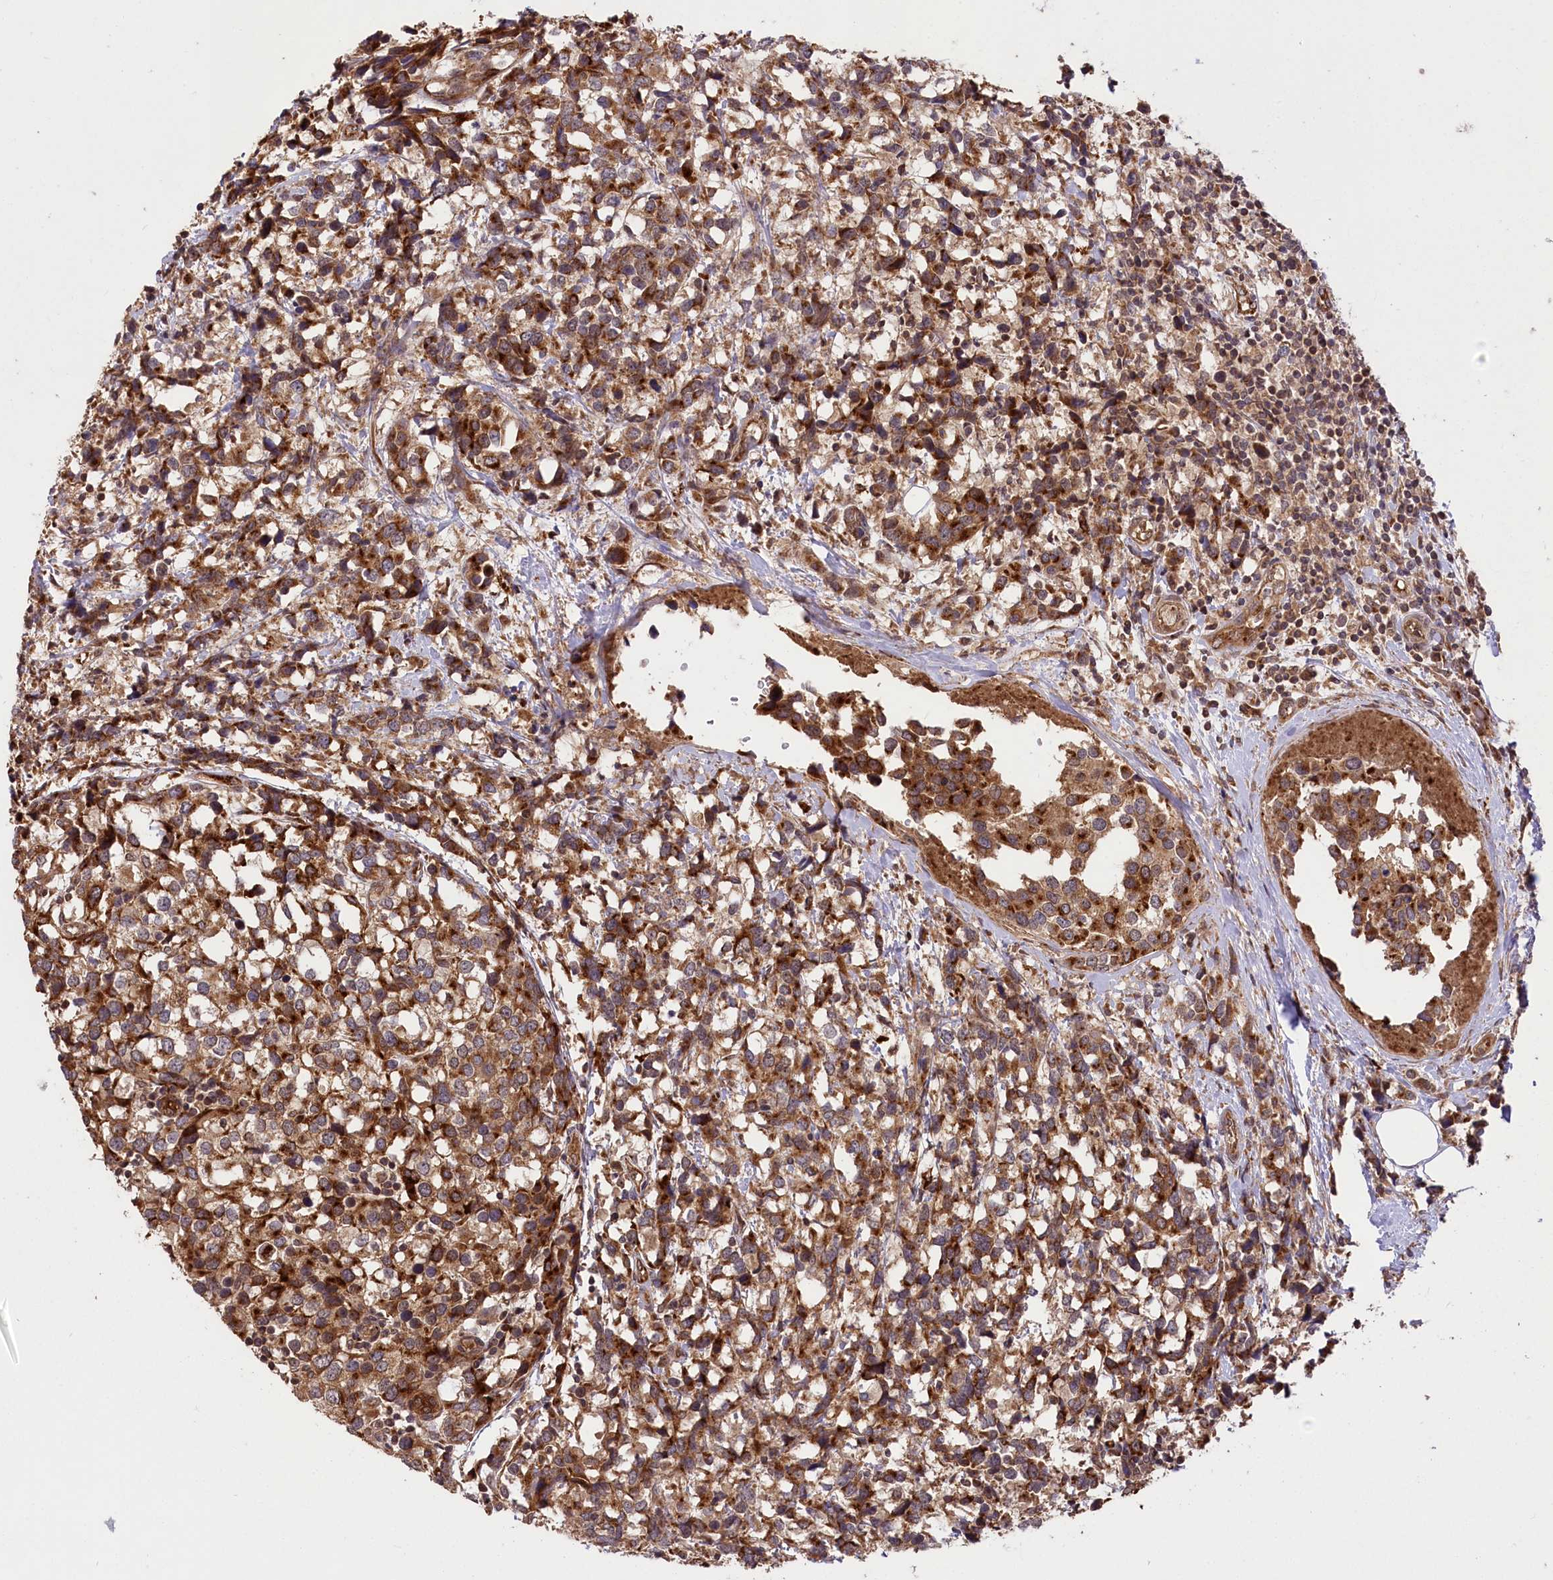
{"staining": {"intensity": "strong", "quantity": ">75%", "location": "cytoplasmic/membranous"}, "tissue": "breast cancer", "cell_type": "Tumor cells", "image_type": "cancer", "snomed": [{"axis": "morphology", "description": "Lobular carcinoma"}, {"axis": "topography", "description": "Breast"}], "caption": "High-magnification brightfield microscopy of breast lobular carcinoma stained with DAB (brown) and counterstained with hematoxylin (blue). tumor cells exhibit strong cytoplasmic/membranous staining is present in about>75% of cells. (DAB (3,3'-diaminobenzidine) IHC, brown staining for protein, blue staining for nuclei).", "gene": "CARD19", "patient": {"sex": "female", "age": 59}}